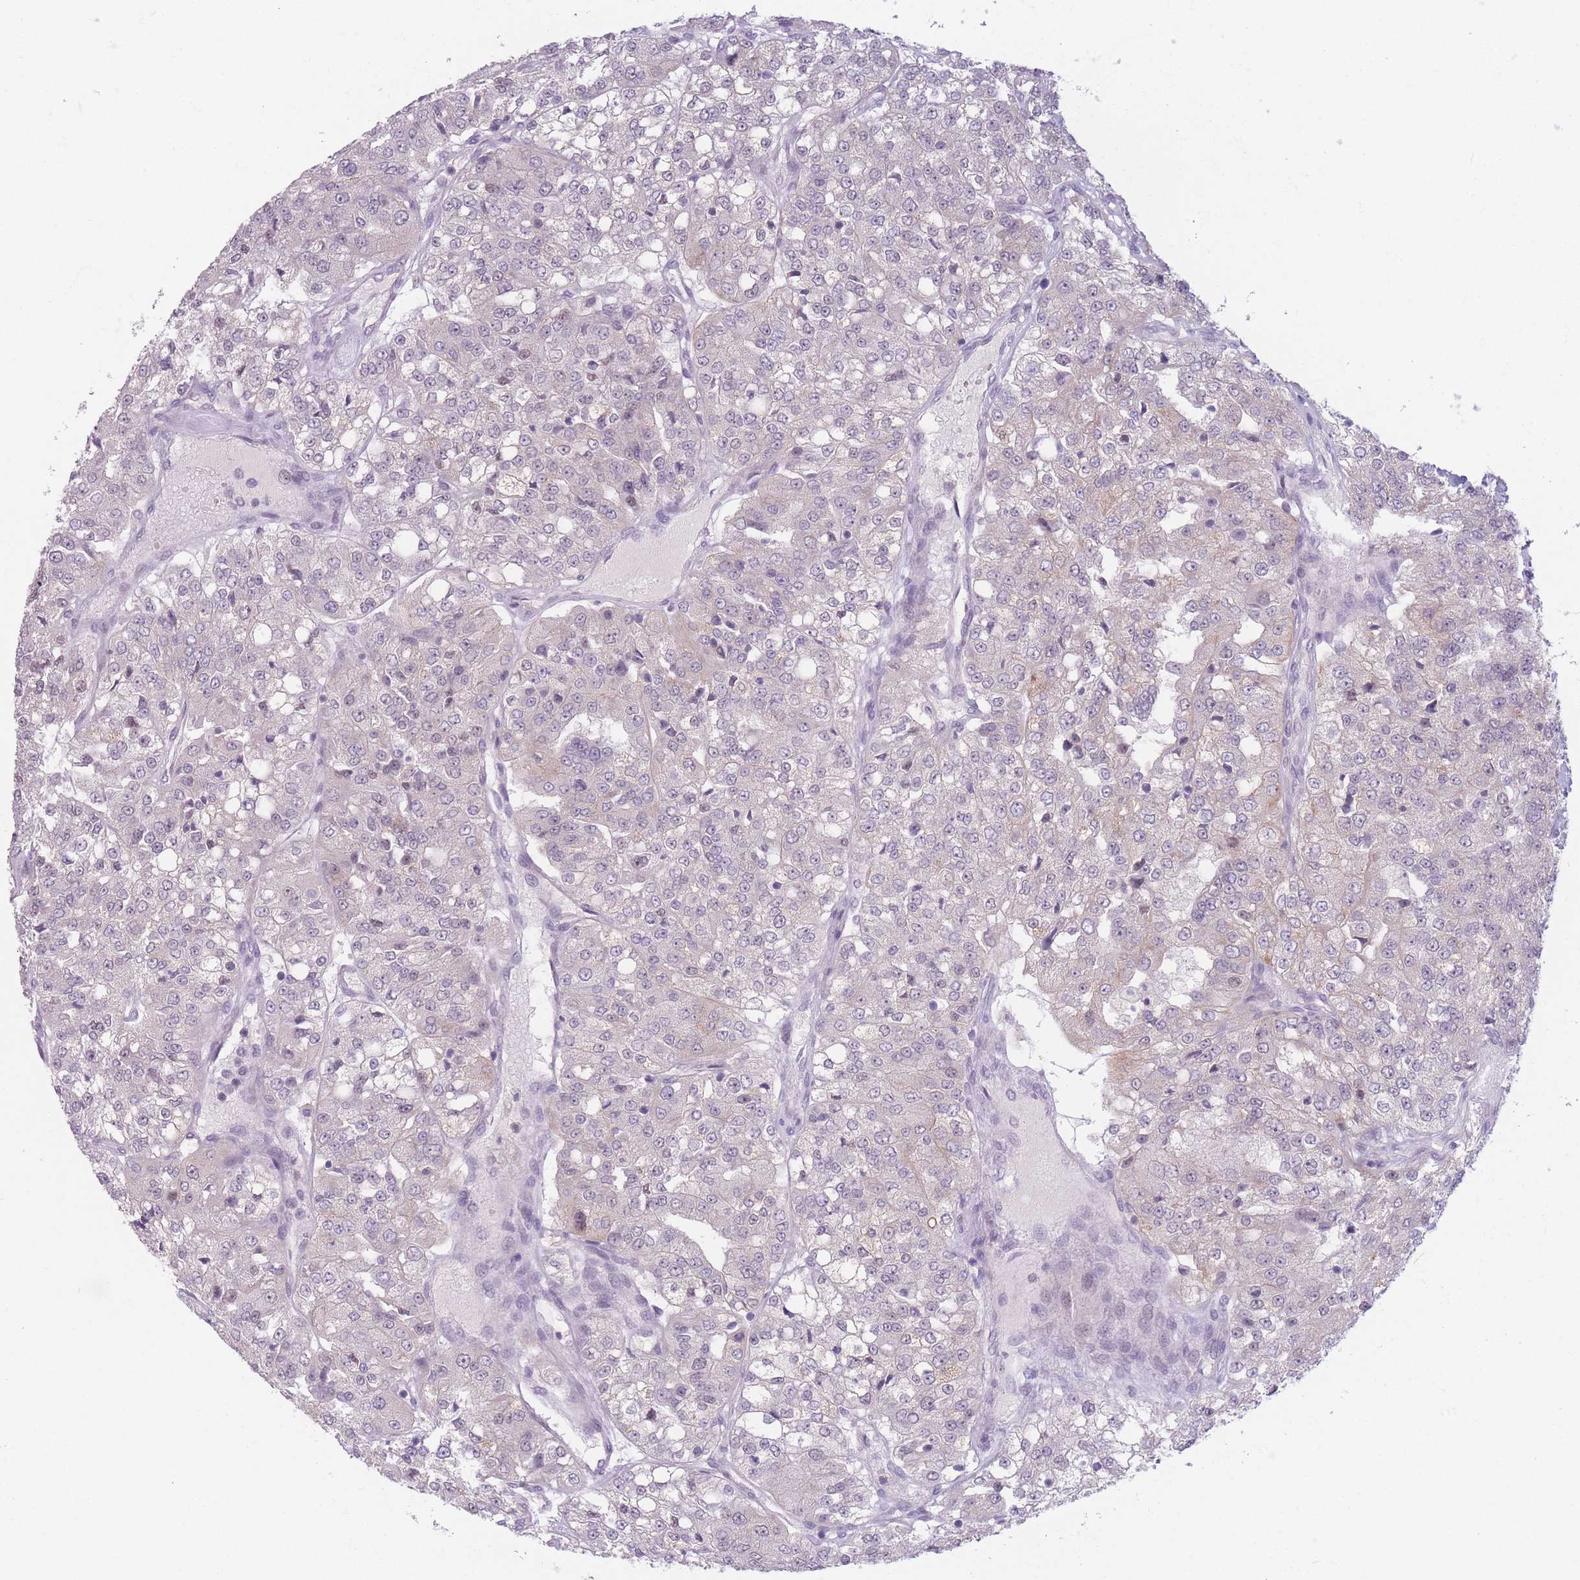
{"staining": {"intensity": "negative", "quantity": "none", "location": "none"}, "tissue": "renal cancer", "cell_type": "Tumor cells", "image_type": "cancer", "snomed": [{"axis": "morphology", "description": "Adenocarcinoma, NOS"}, {"axis": "topography", "description": "Kidney"}], "caption": "High magnification brightfield microscopy of adenocarcinoma (renal) stained with DAB (brown) and counterstained with hematoxylin (blue): tumor cells show no significant staining. (DAB (3,3'-diaminobenzidine) immunohistochemistry with hematoxylin counter stain).", "gene": "ZNF439", "patient": {"sex": "female", "age": 63}}